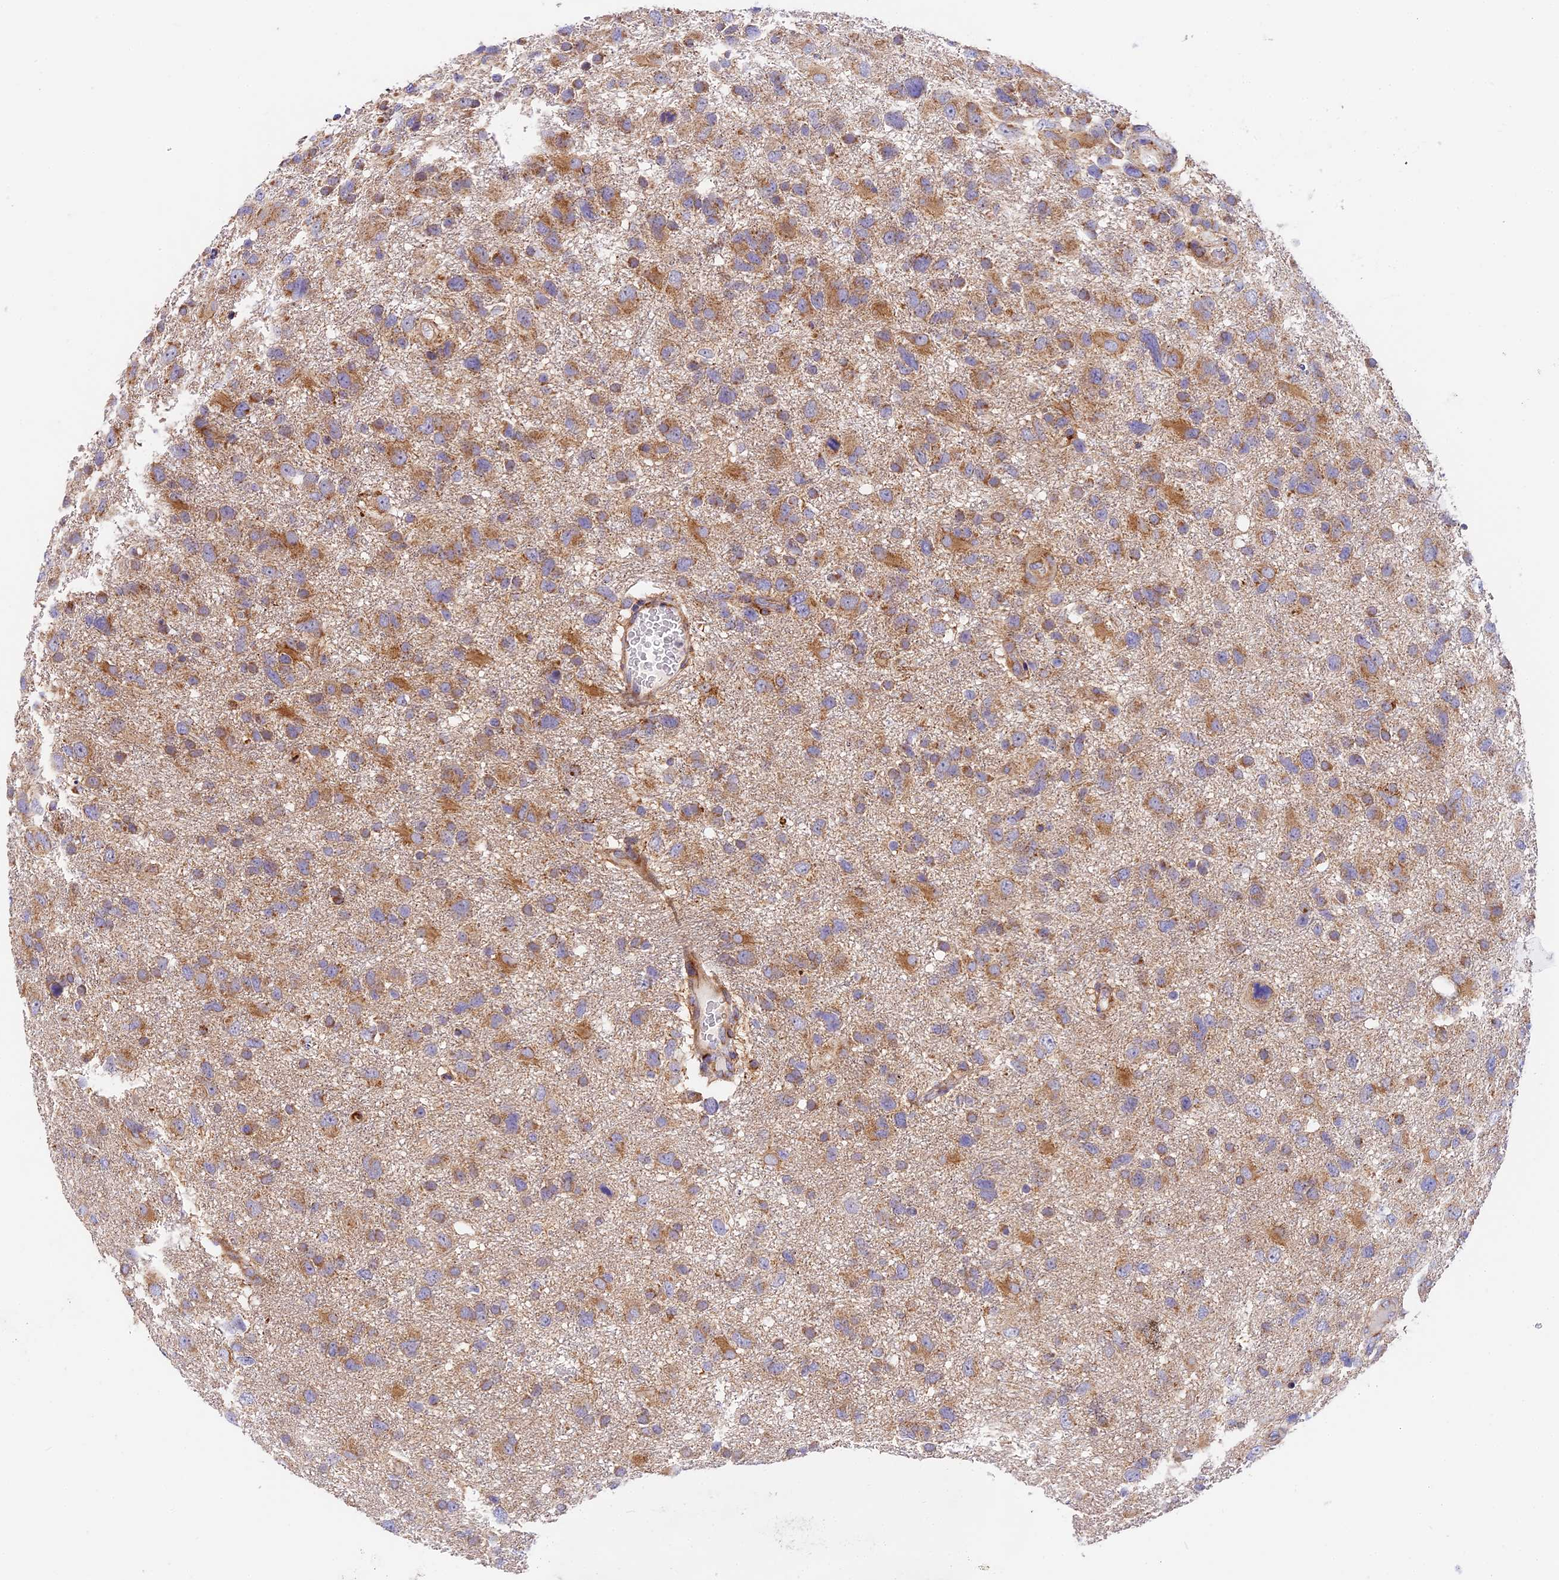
{"staining": {"intensity": "moderate", "quantity": ">75%", "location": "cytoplasmic/membranous"}, "tissue": "glioma", "cell_type": "Tumor cells", "image_type": "cancer", "snomed": [{"axis": "morphology", "description": "Glioma, malignant, High grade"}, {"axis": "topography", "description": "Brain"}], "caption": "Protein staining of glioma tissue shows moderate cytoplasmic/membranous positivity in about >75% of tumor cells.", "gene": "MRAS", "patient": {"sex": "male", "age": 61}}